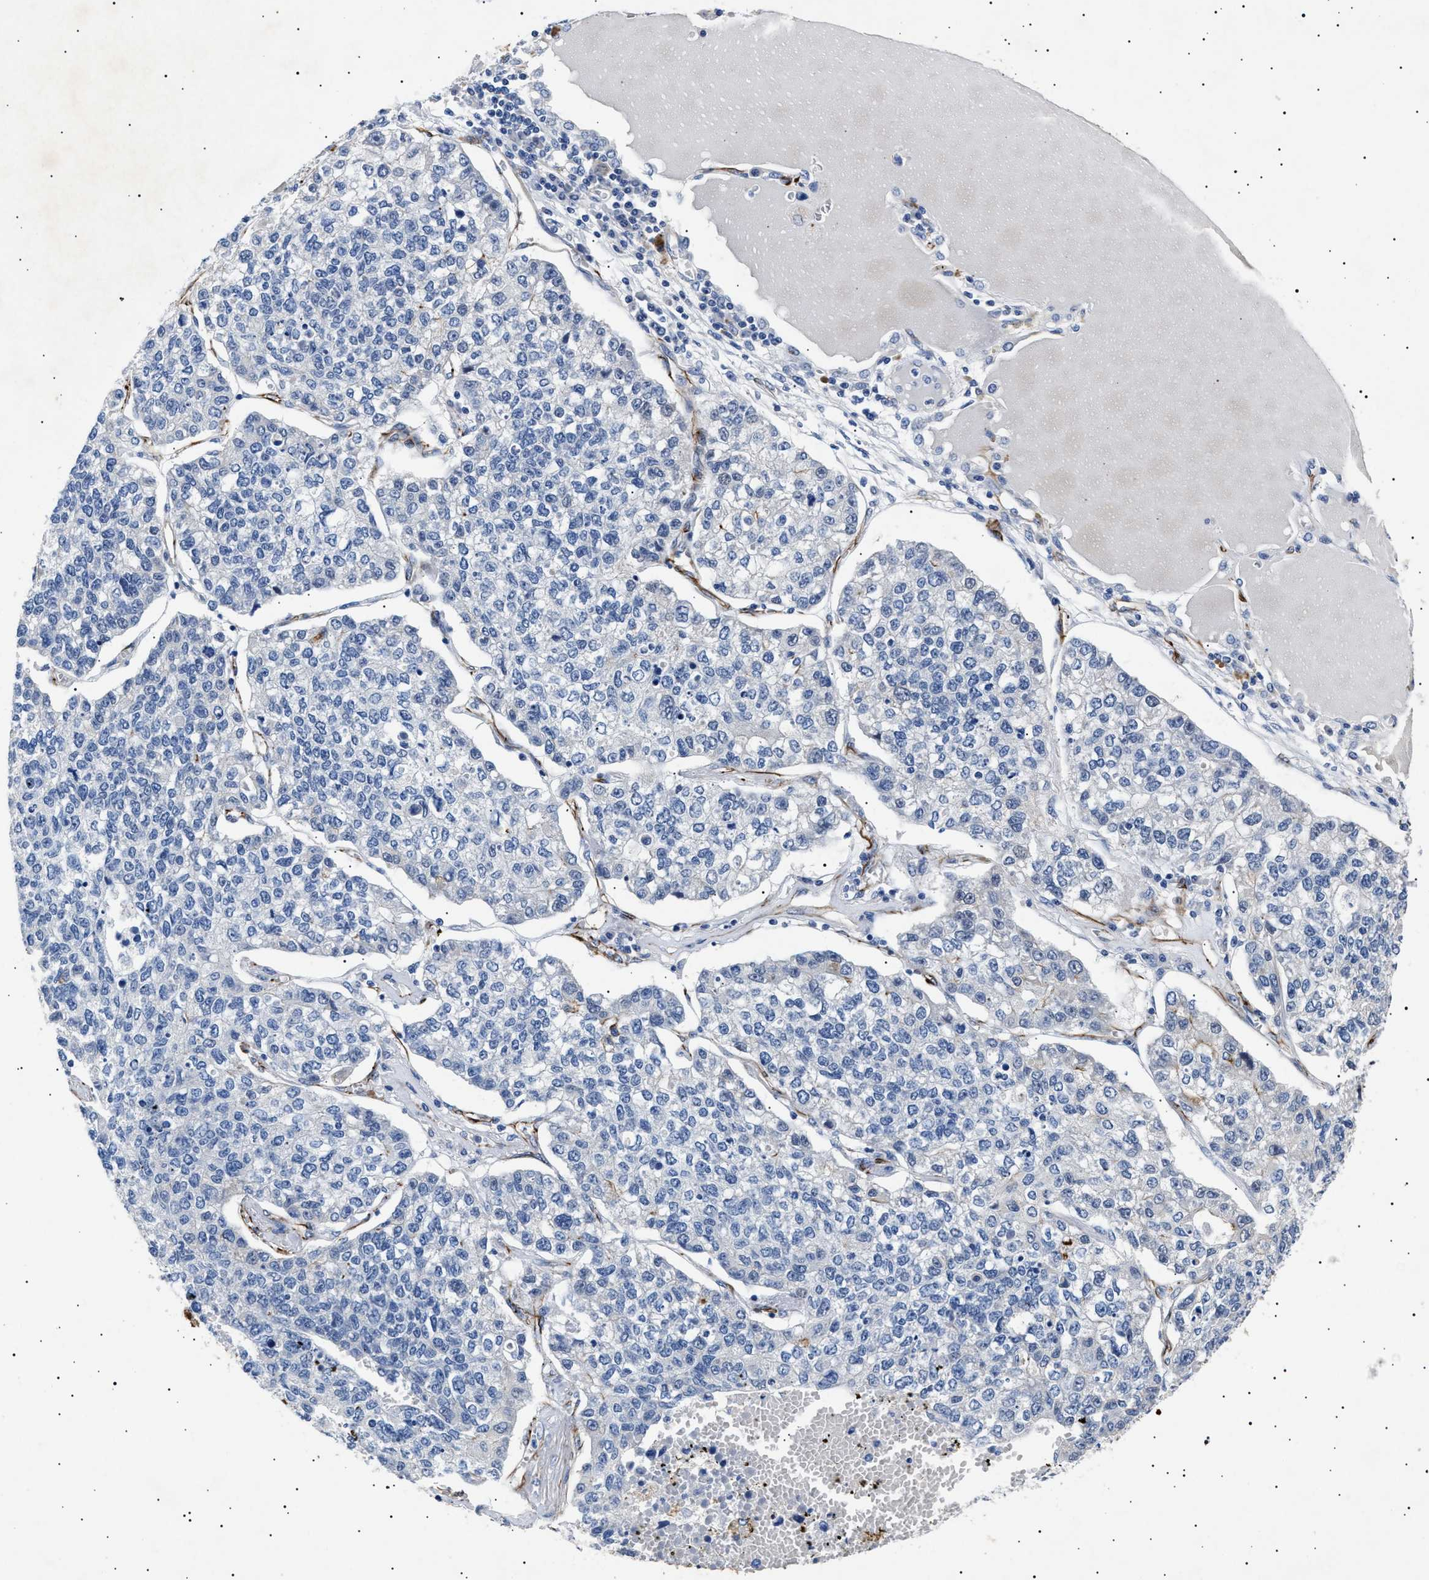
{"staining": {"intensity": "negative", "quantity": "none", "location": "none"}, "tissue": "lung cancer", "cell_type": "Tumor cells", "image_type": "cancer", "snomed": [{"axis": "morphology", "description": "Adenocarcinoma, NOS"}, {"axis": "topography", "description": "Lung"}], "caption": "IHC of adenocarcinoma (lung) demonstrates no positivity in tumor cells.", "gene": "OLFML2A", "patient": {"sex": "male", "age": 49}}